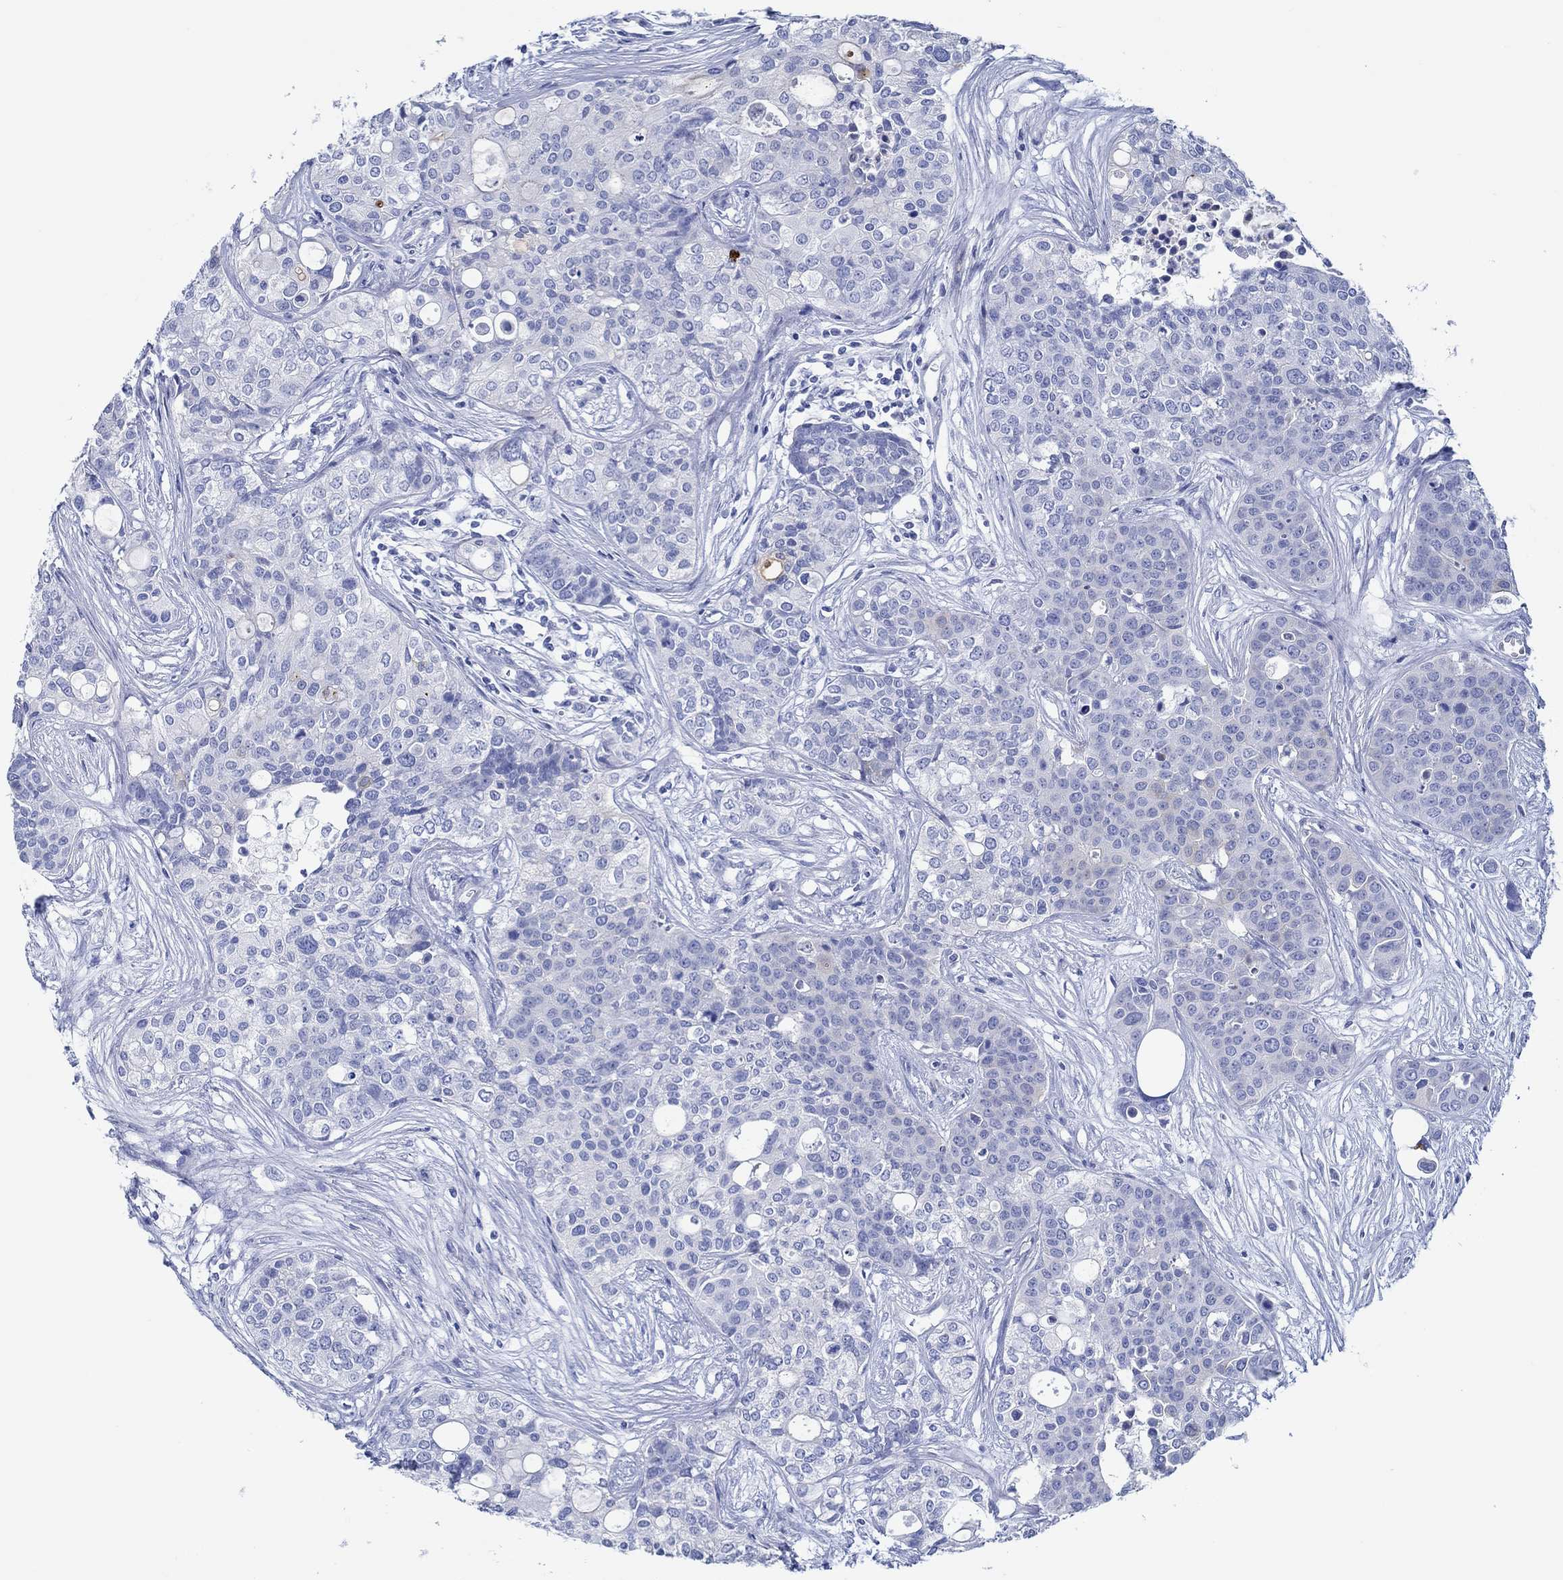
{"staining": {"intensity": "weak", "quantity": "<25%", "location": "cytoplasmic/membranous"}, "tissue": "carcinoid", "cell_type": "Tumor cells", "image_type": "cancer", "snomed": [{"axis": "morphology", "description": "Carcinoid, malignant, NOS"}, {"axis": "topography", "description": "Colon"}], "caption": "This is an immunohistochemistry image of carcinoid. There is no staining in tumor cells.", "gene": "IGFBP6", "patient": {"sex": "male", "age": 81}}